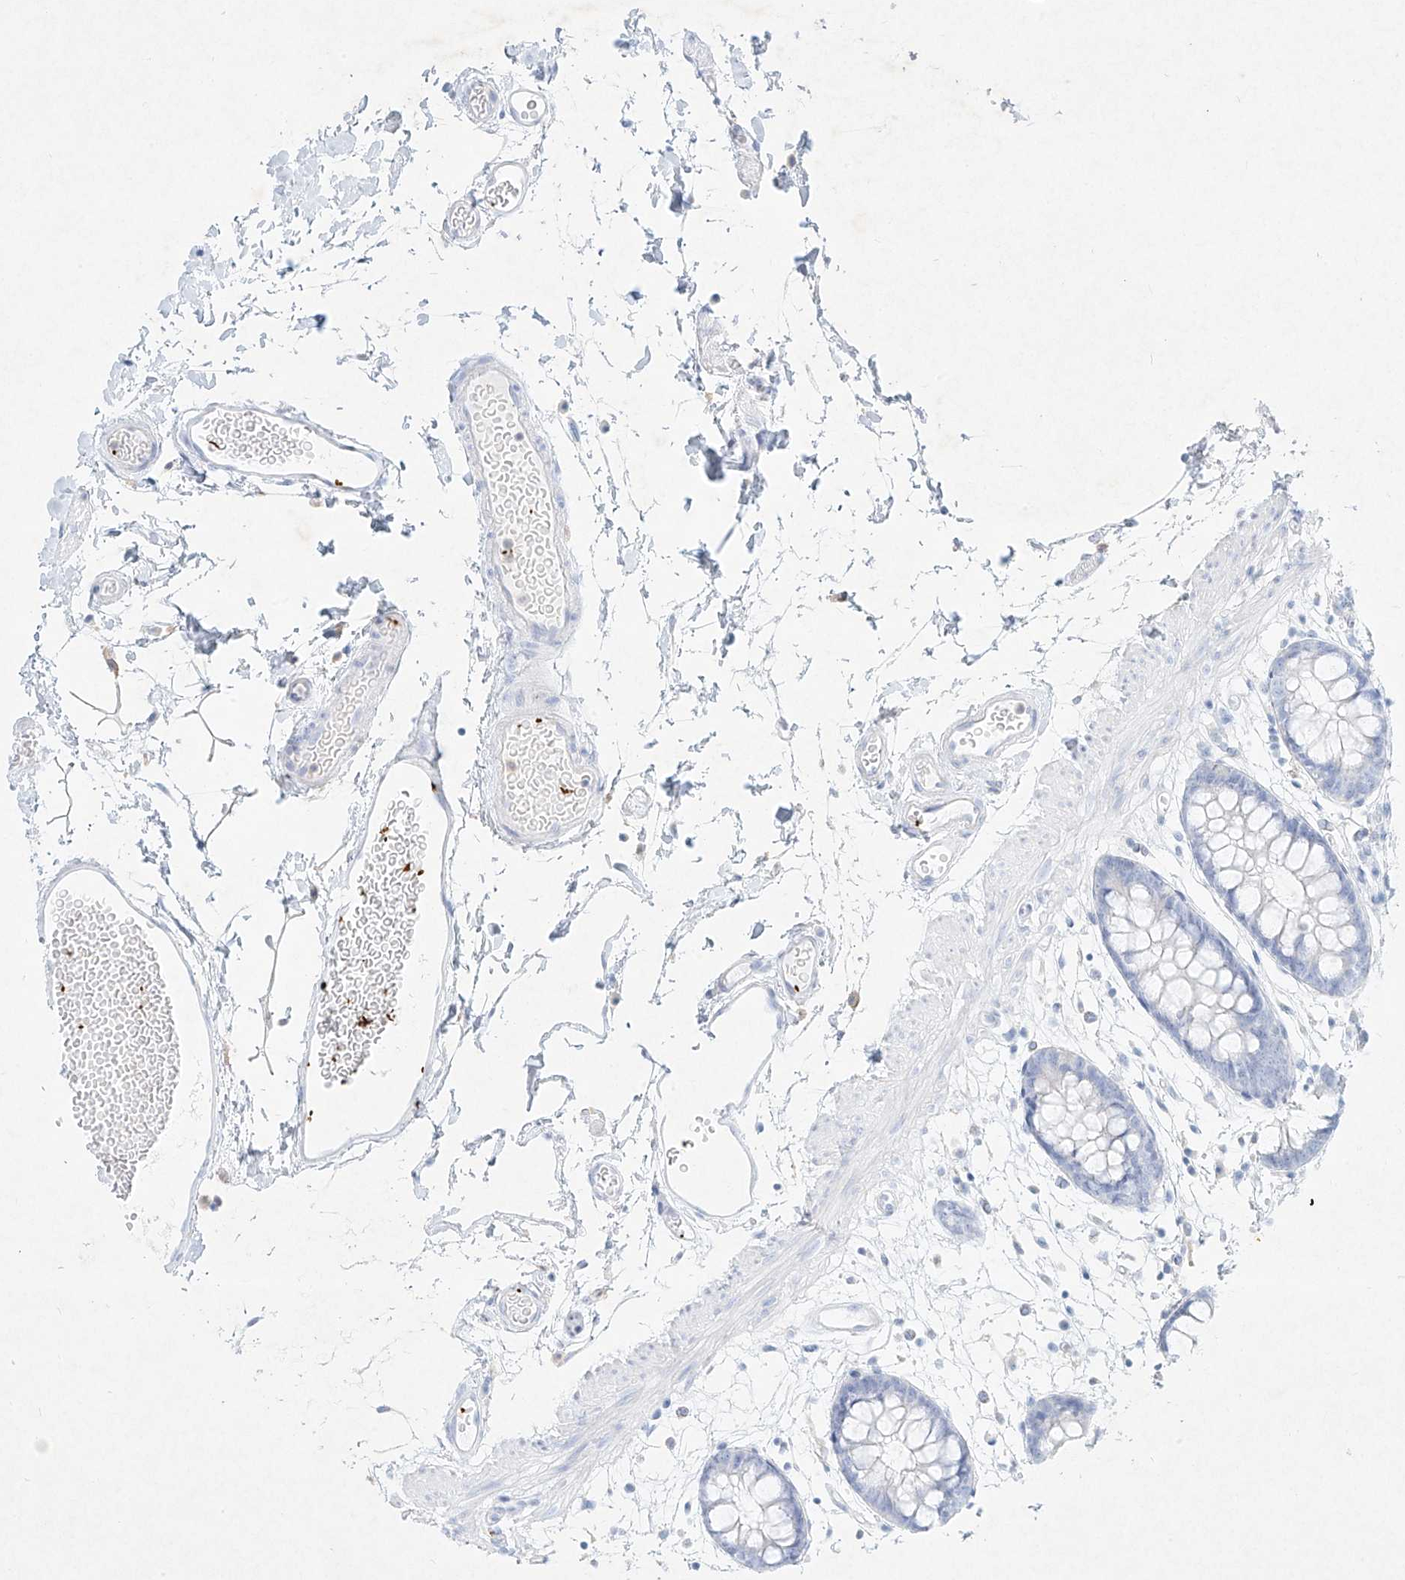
{"staining": {"intensity": "negative", "quantity": "none", "location": "none"}, "tissue": "colon", "cell_type": "Endothelial cells", "image_type": "normal", "snomed": [{"axis": "morphology", "description": "Normal tissue, NOS"}, {"axis": "topography", "description": "Colon"}], "caption": "Immunohistochemical staining of benign human colon reveals no significant expression in endothelial cells. (IHC, brightfield microscopy, high magnification).", "gene": "PLEK", "patient": {"sex": "male", "age": 56}}